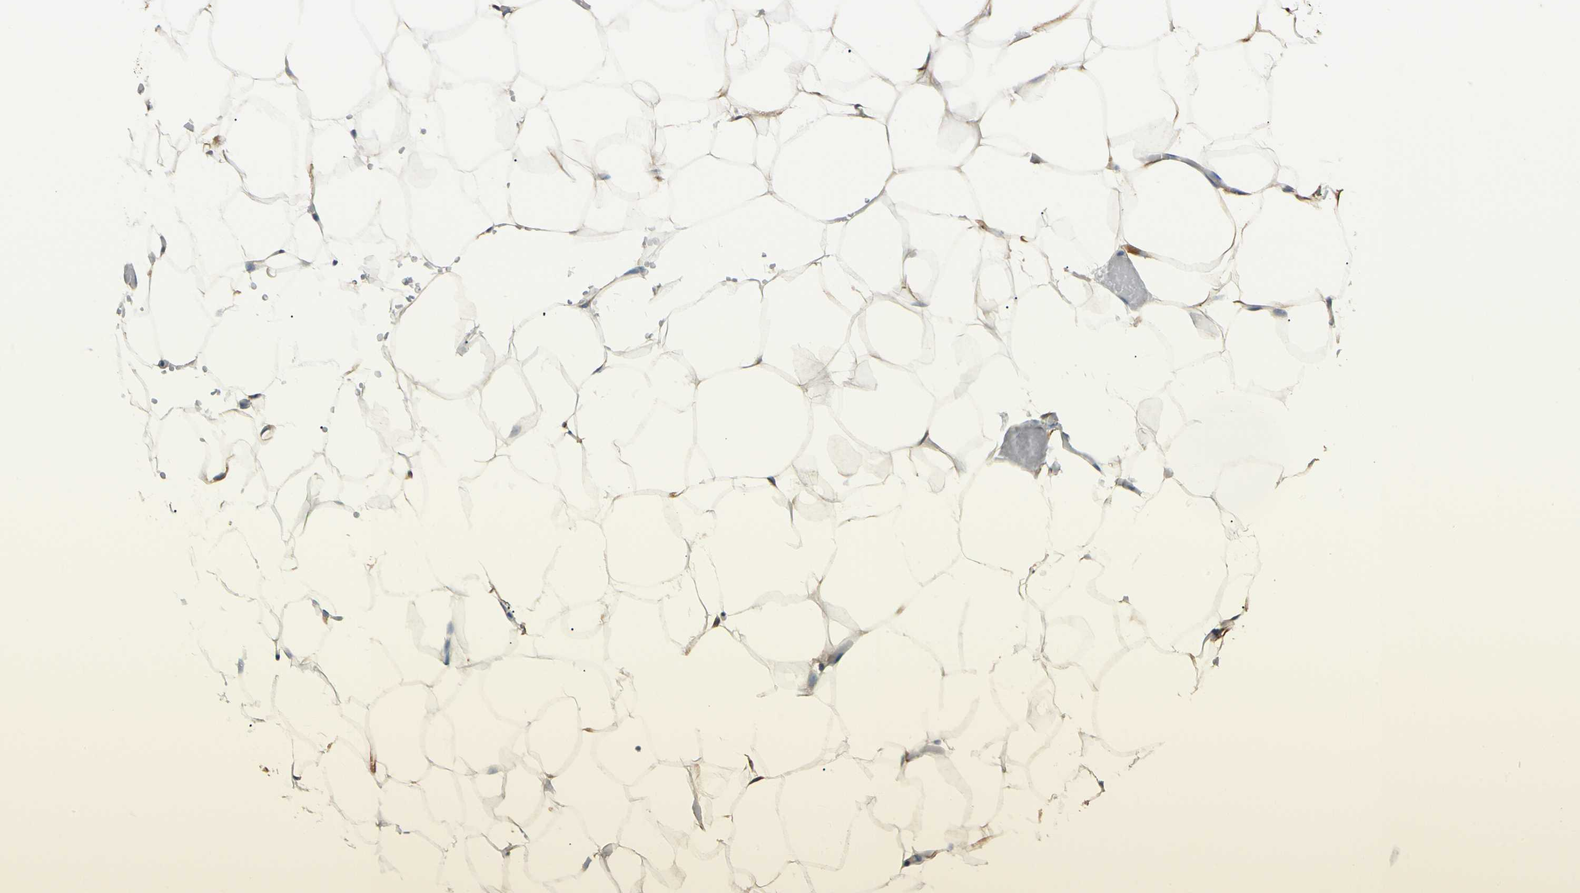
{"staining": {"intensity": "negative", "quantity": "none", "location": "none"}, "tissue": "adipose tissue", "cell_type": "Adipocytes", "image_type": "normal", "snomed": [{"axis": "morphology", "description": "Normal tissue, NOS"}, {"axis": "topography", "description": "Breast"}, {"axis": "topography", "description": "Adipose tissue"}], "caption": "Micrograph shows no significant protein staining in adipocytes of benign adipose tissue.", "gene": "FTH1", "patient": {"sex": "female", "age": 25}}